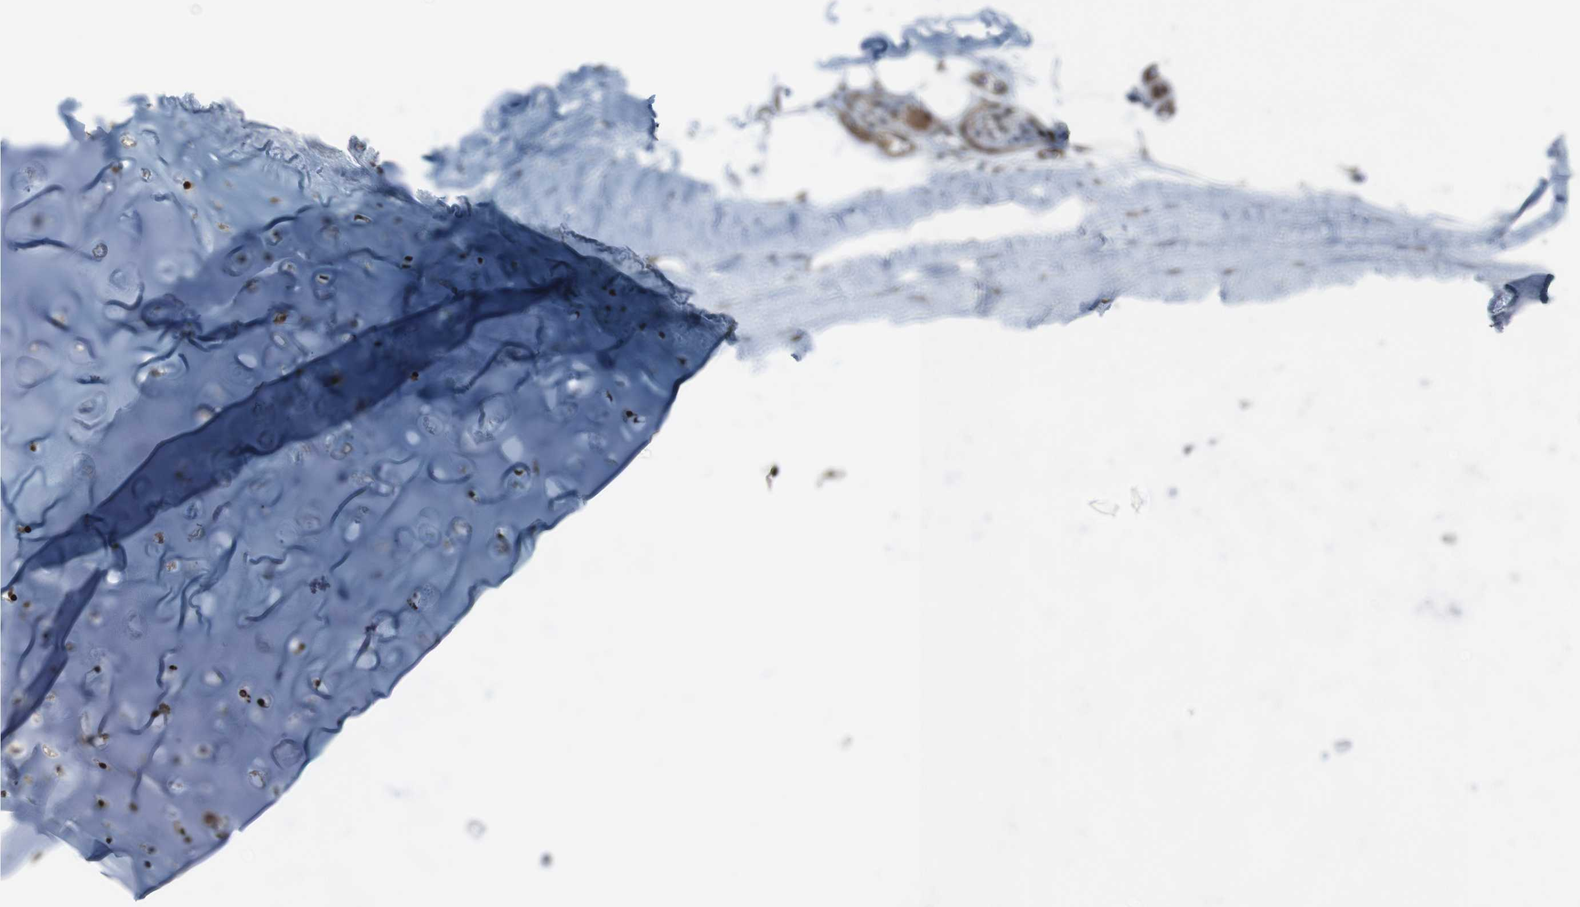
{"staining": {"intensity": "moderate", "quantity": "25%-75%", "location": "nuclear"}, "tissue": "adipose tissue", "cell_type": "Adipocytes", "image_type": "normal", "snomed": [{"axis": "morphology", "description": "Normal tissue, NOS"}, {"axis": "topography", "description": "Bronchus"}], "caption": "Protein expression analysis of normal adipose tissue exhibits moderate nuclear positivity in about 25%-75% of adipocytes. (DAB IHC with brightfield microscopy, high magnification).", "gene": "SS18L1", "patient": {"sex": "female", "age": 73}}